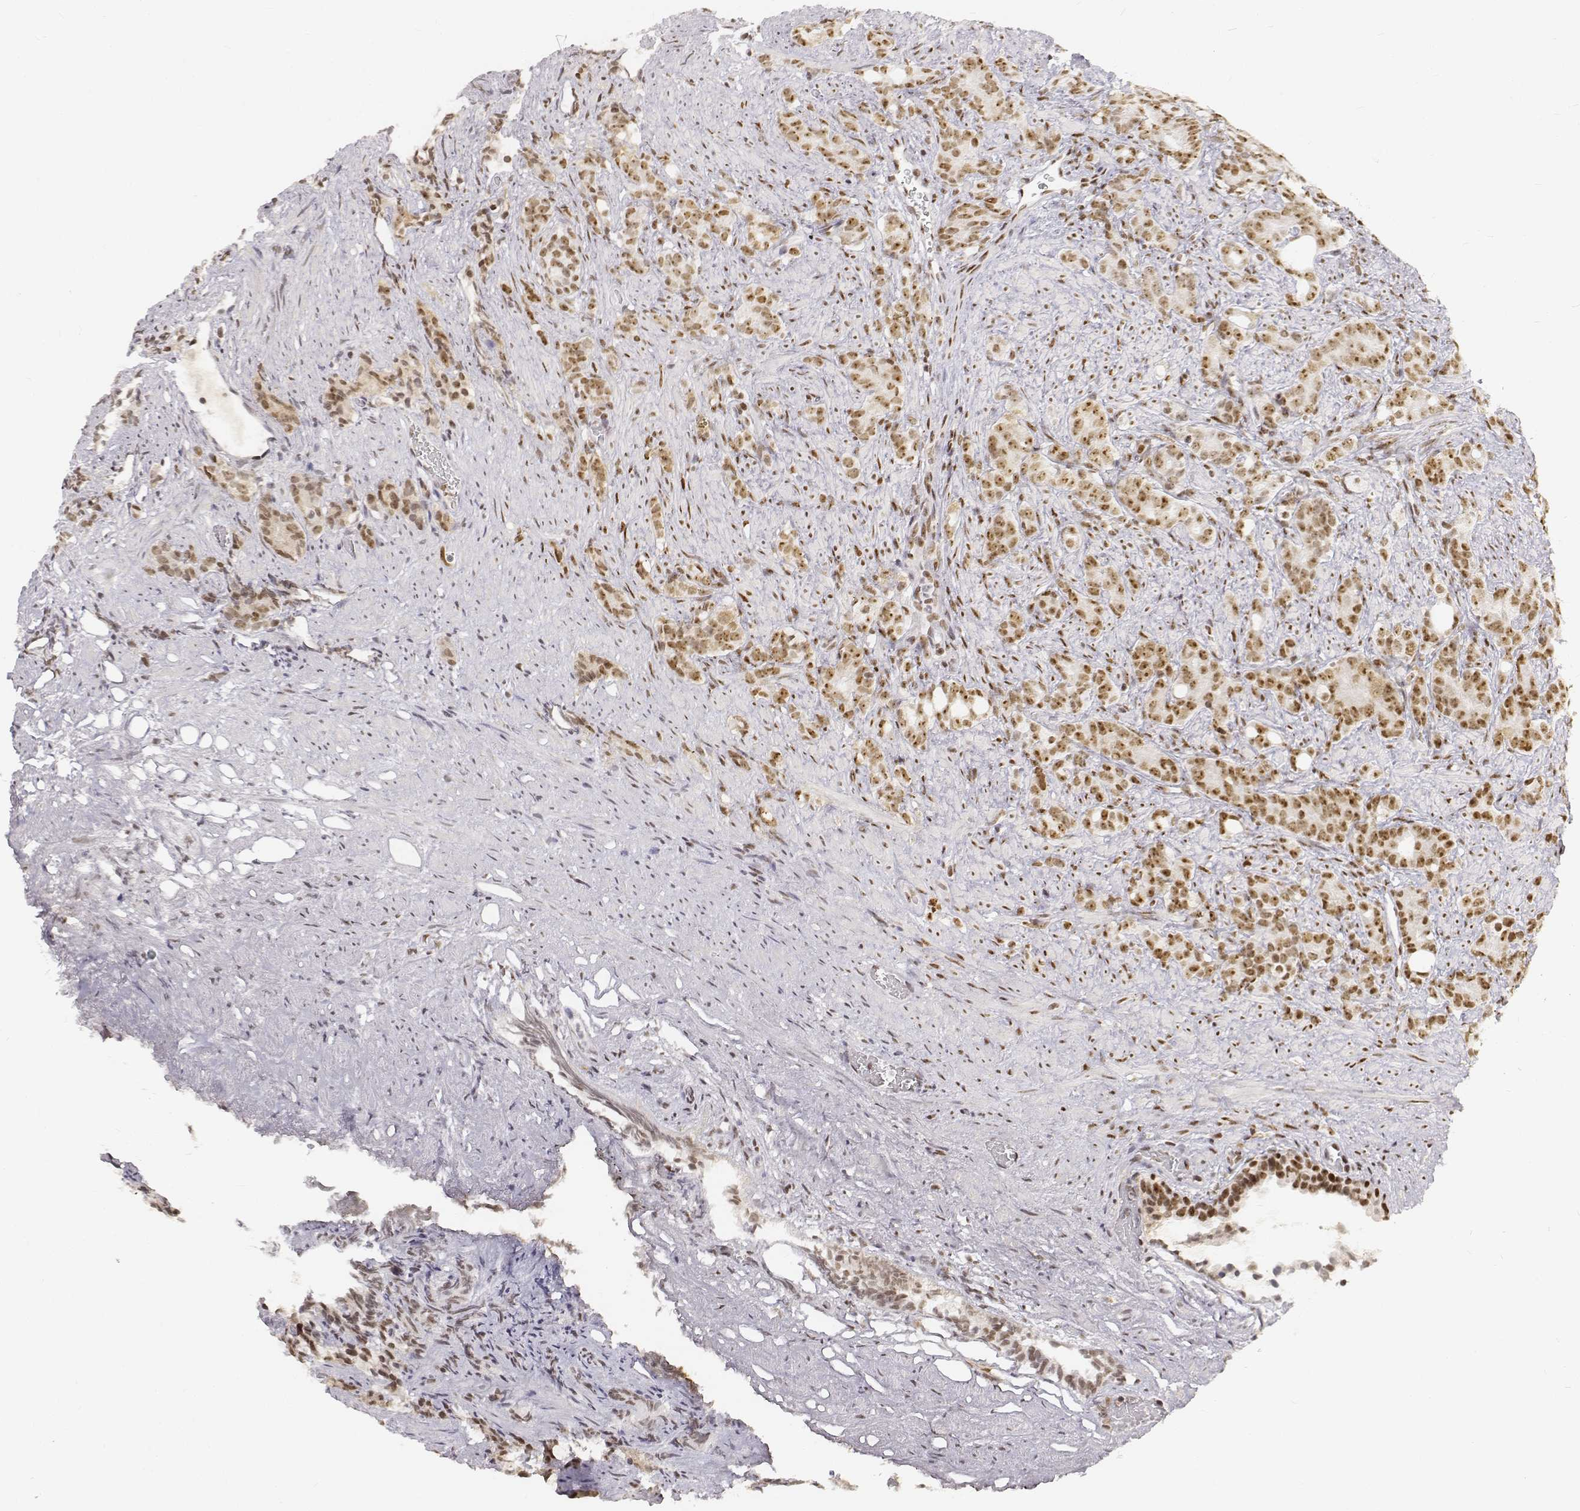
{"staining": {"intensity": "moderate", "quantity": ">75%", "location": "nuclear"}, "tissue": "prostate cancer", "cell_type": "Tumor cells", "image_type": "cancer", "snomed": [{"axis": "morphology", "description": "Adenocarcinoma, High grade"}, {"axis": "topography", "description": "Prostate"}], "caption": "Human prostate cancer (adenocarcinoma (high-grade)) stained for a protein (brown) demonstrates moderate nuclear positive positivity in about >75% of tumor cells.", "gene": "PHF6", "patient": {"sex": "male", "age": 84}}